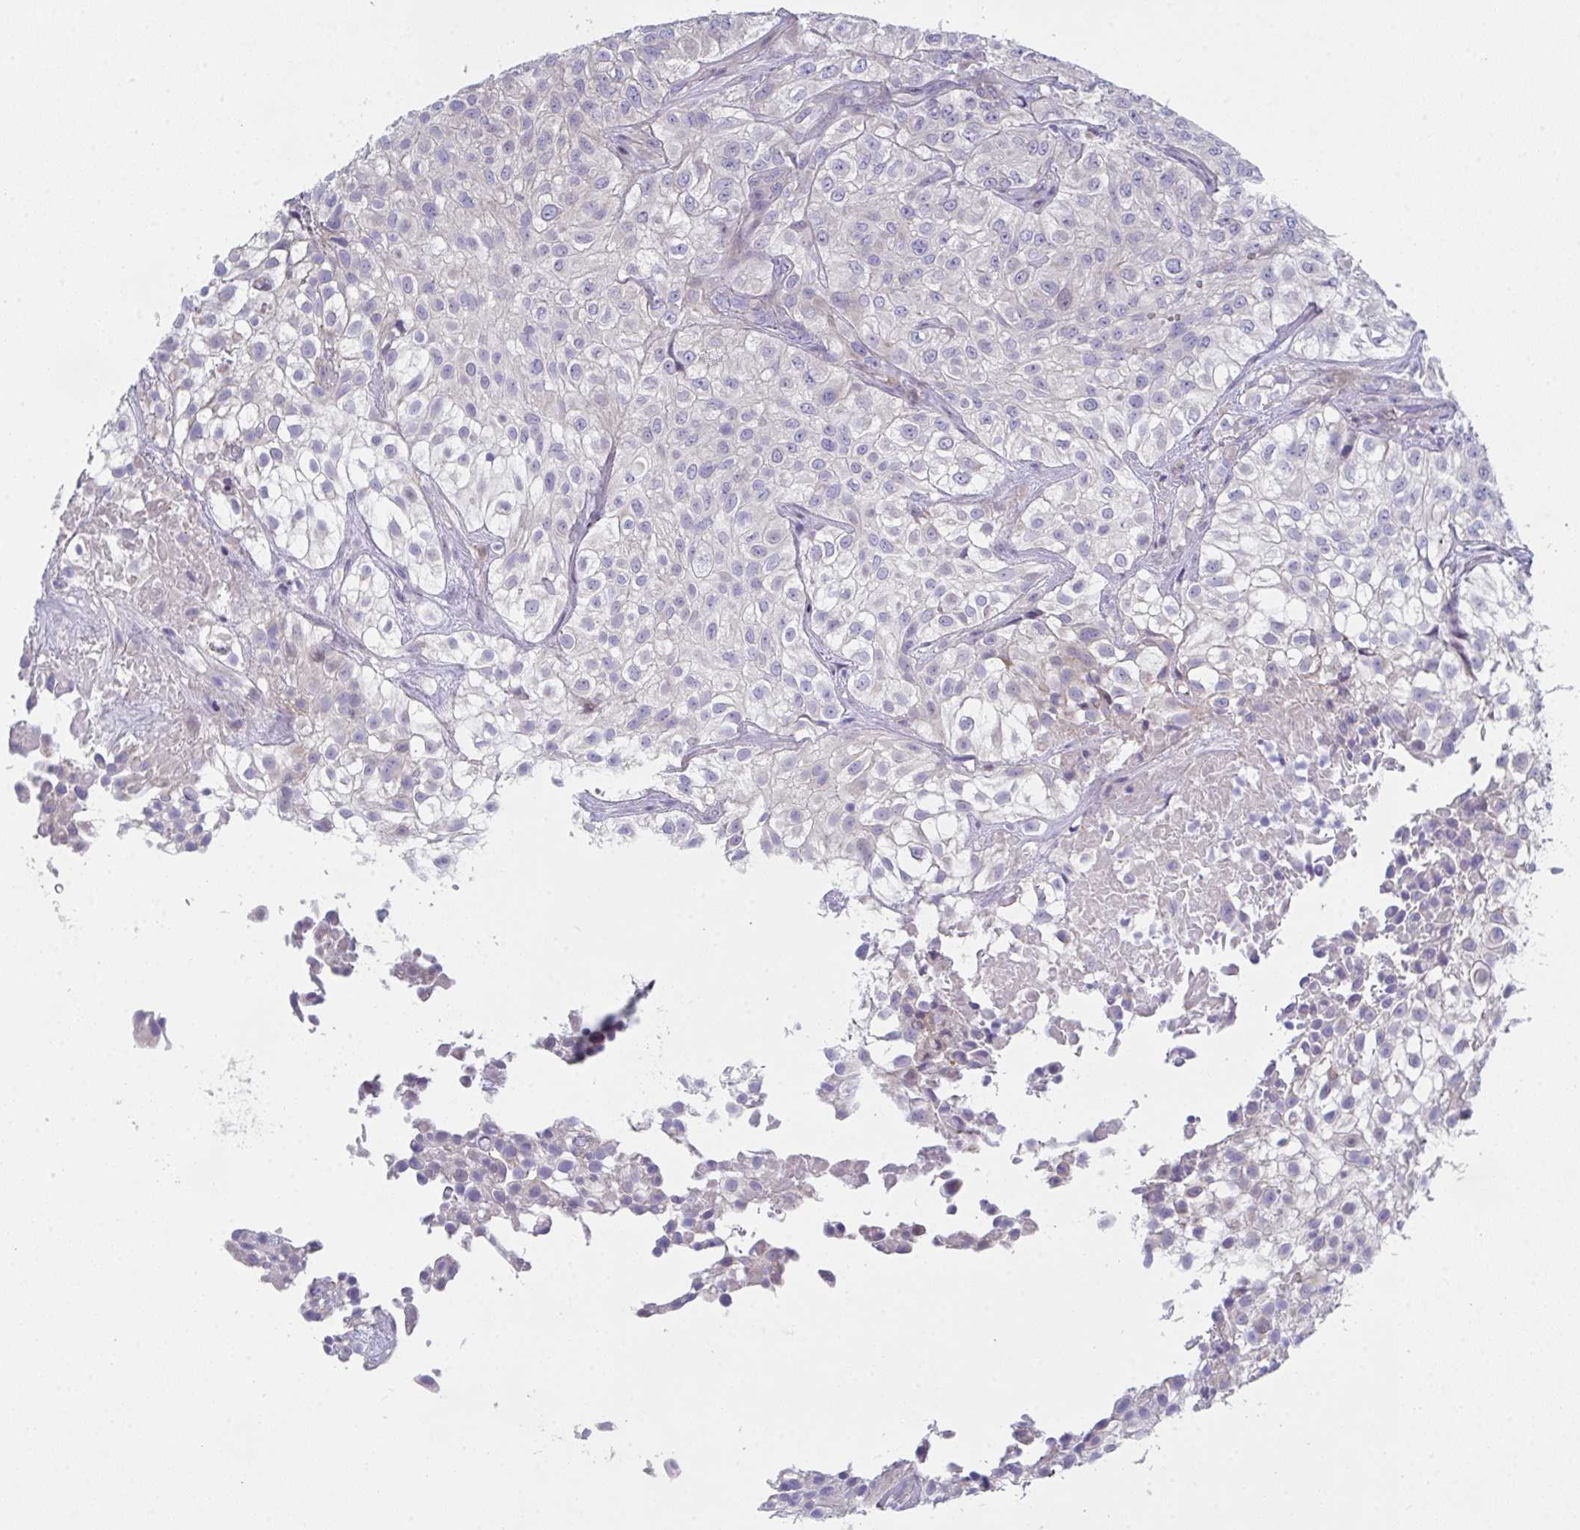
{"staining": {"intensity": "negative", "quantity": "none", "location": "none"}, "tissue": "urothelial cancer", "cell_type": "Tumor cells", "image_type": "cancer", "snomed": [{"axis": "morphology", "description": "Urothelial carcinoma, High grade"}, {"axis": "topography", "description": "Urinary bladder"}], "caption": "A micrograph of urothelial cancer stained for a protein reveals no brown staining in tumor cells.", "gene": "FBXO47", "patient": {"sex": "male", "age": 56}}